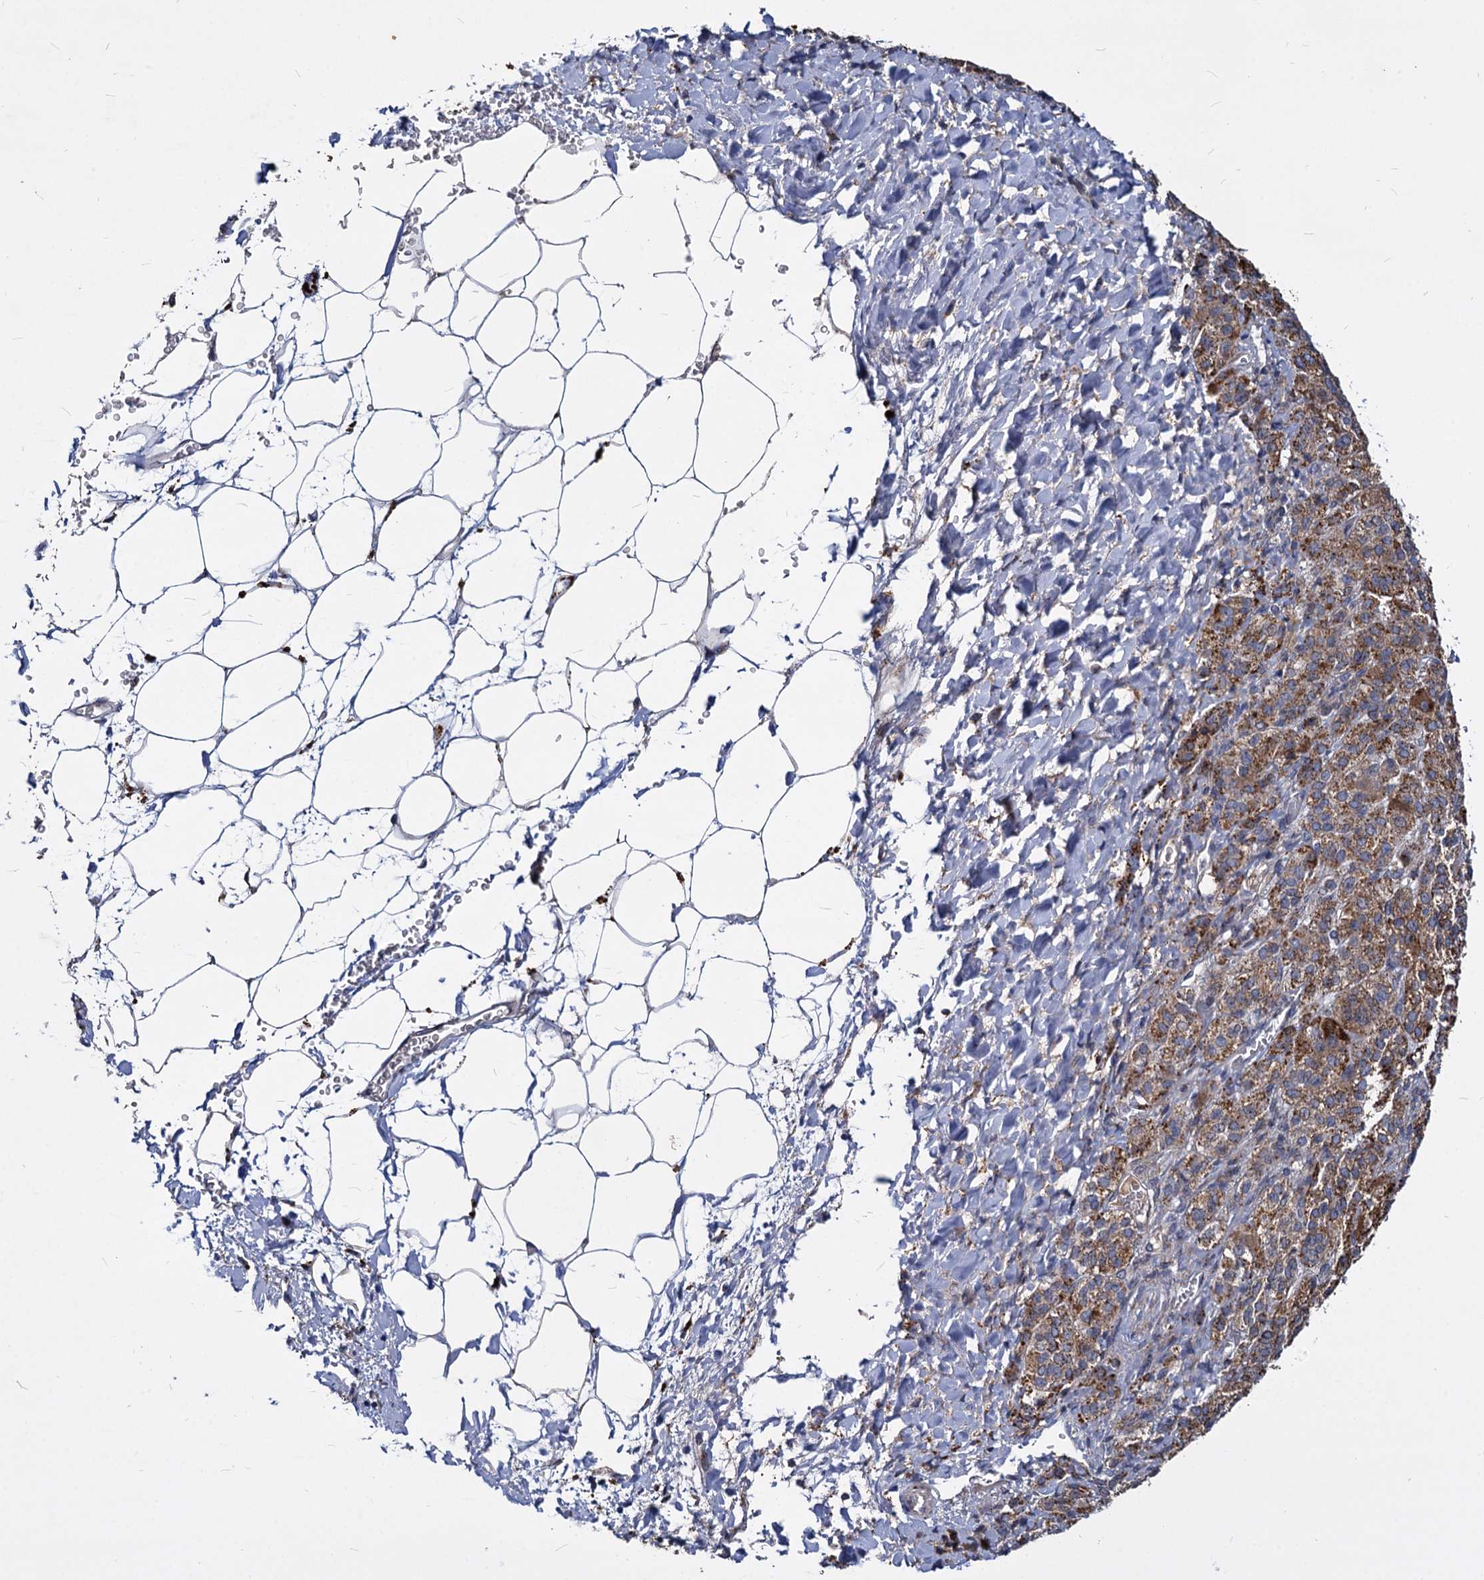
{"staining": {"intensity": "moderate", "quantity": ">75%", "location": "cytoplasmic/membranous"}, "tissue": "adrenal gland", "cell_type": "Glandular cells", "image_type": "normal", "snomed": [{"axis": "morphology", "description": "Normal tissue, NOS"}, {"axis": "topography", "description": "Adrenal gland"}], "caption": "Immunohistochemistry (DAB) staining of benign human adrenal gland shows moderate cytoplasmic/membranous protein staining in approximately >75% of glandular cells.", "gene": "C11orf86", "patient": {"sex": "female", "age": 57}}